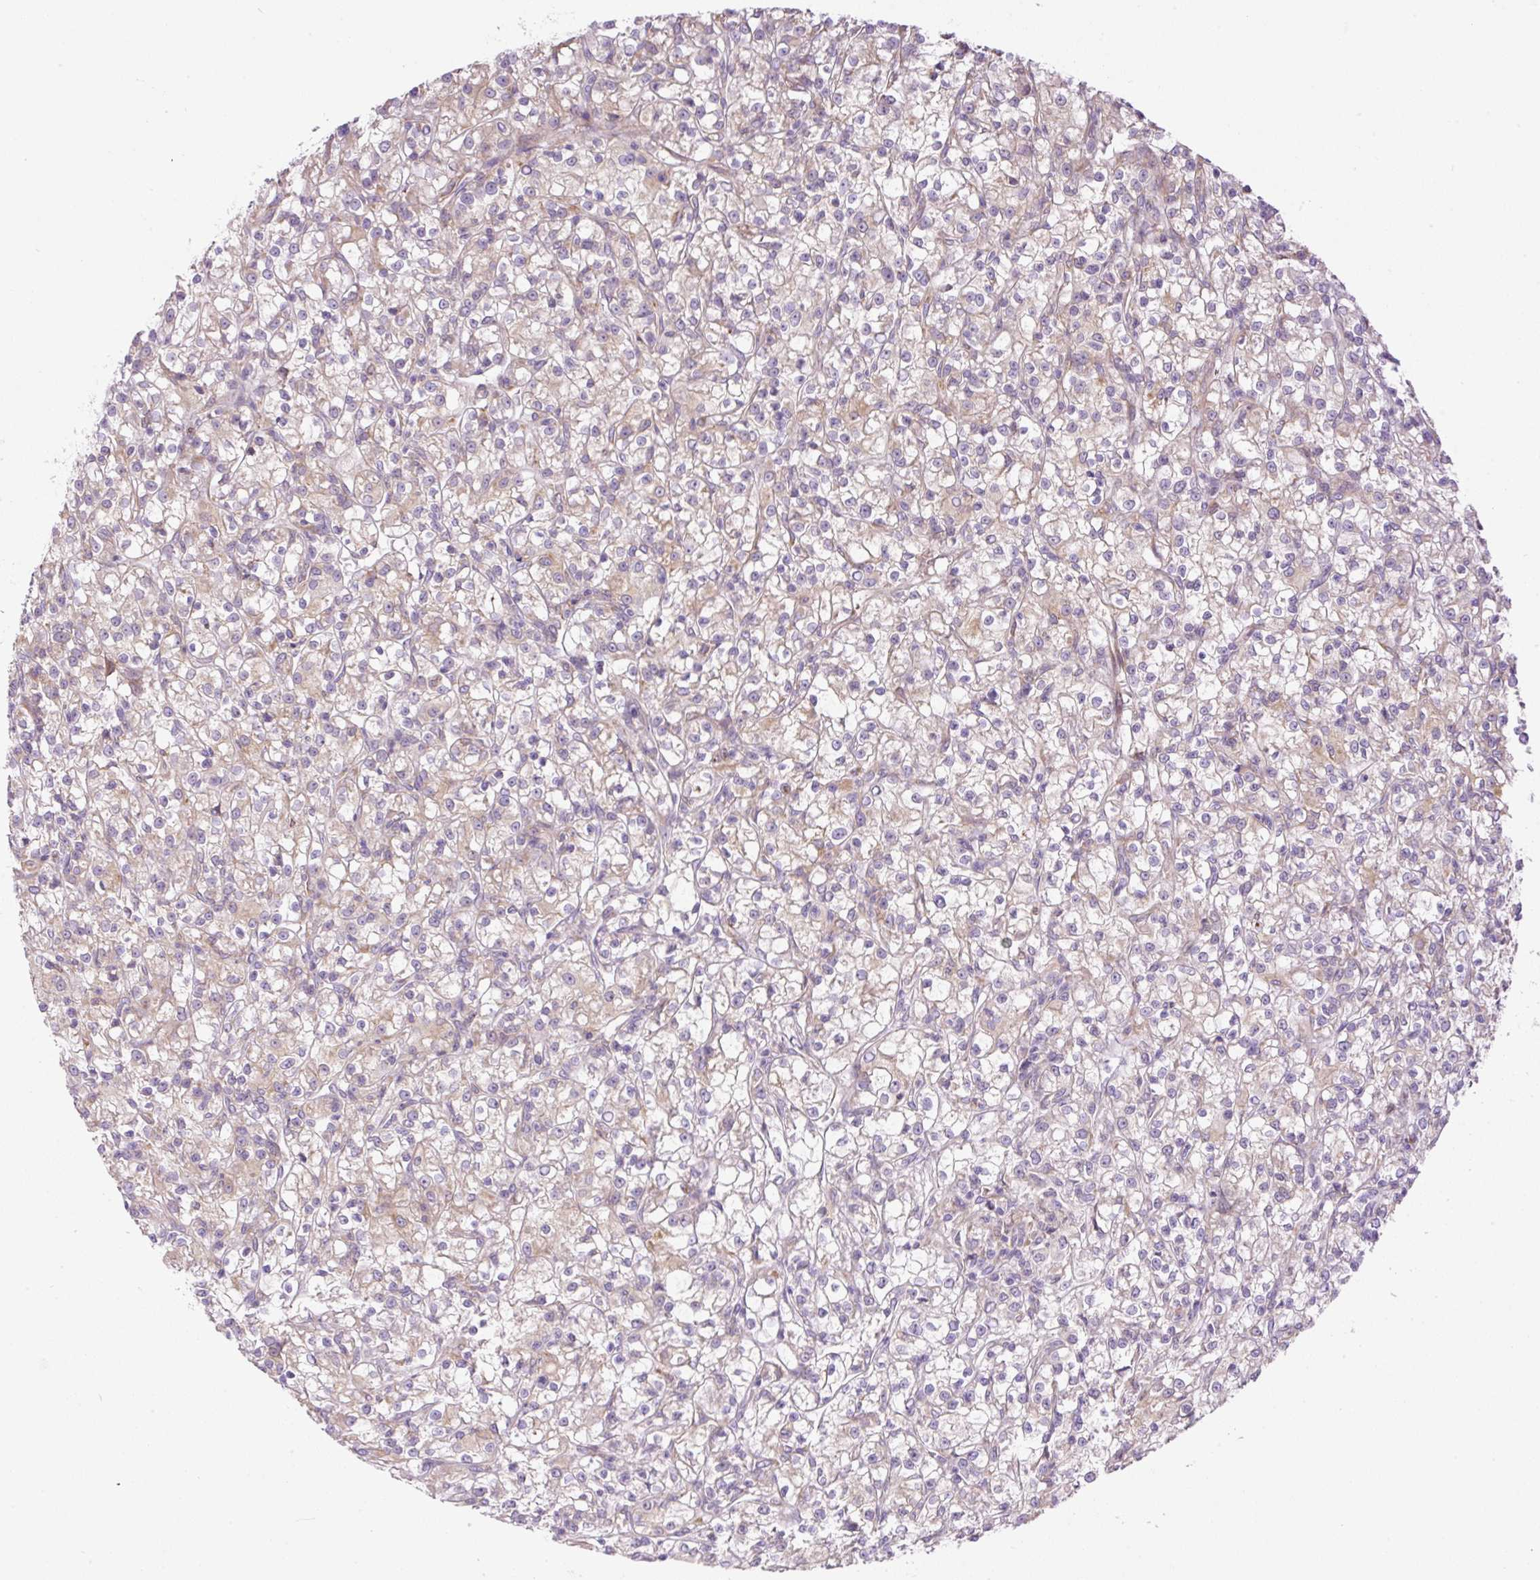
{"staining": {"intensity": "weak", "quantity": "25%-75%", "location": "cytoplasmic/membranous"}, "tissue": "renal cancer", "cell_type": "Tumor cells", "image_type": "cancer", "snomed": [{"axis": "morphology", "description": "Adenocarcinoma, NOS"}, {"axis": "topography", "description": "Kidney"}], "caption": "Brown immunohistochemical staining in renal cancer reveals weak cytoplasmic/membranous positivity in approximately 25%-75% of tumor cells.", "gene": "POFUT1", "patient": {"sex": "female", "age": 59}}